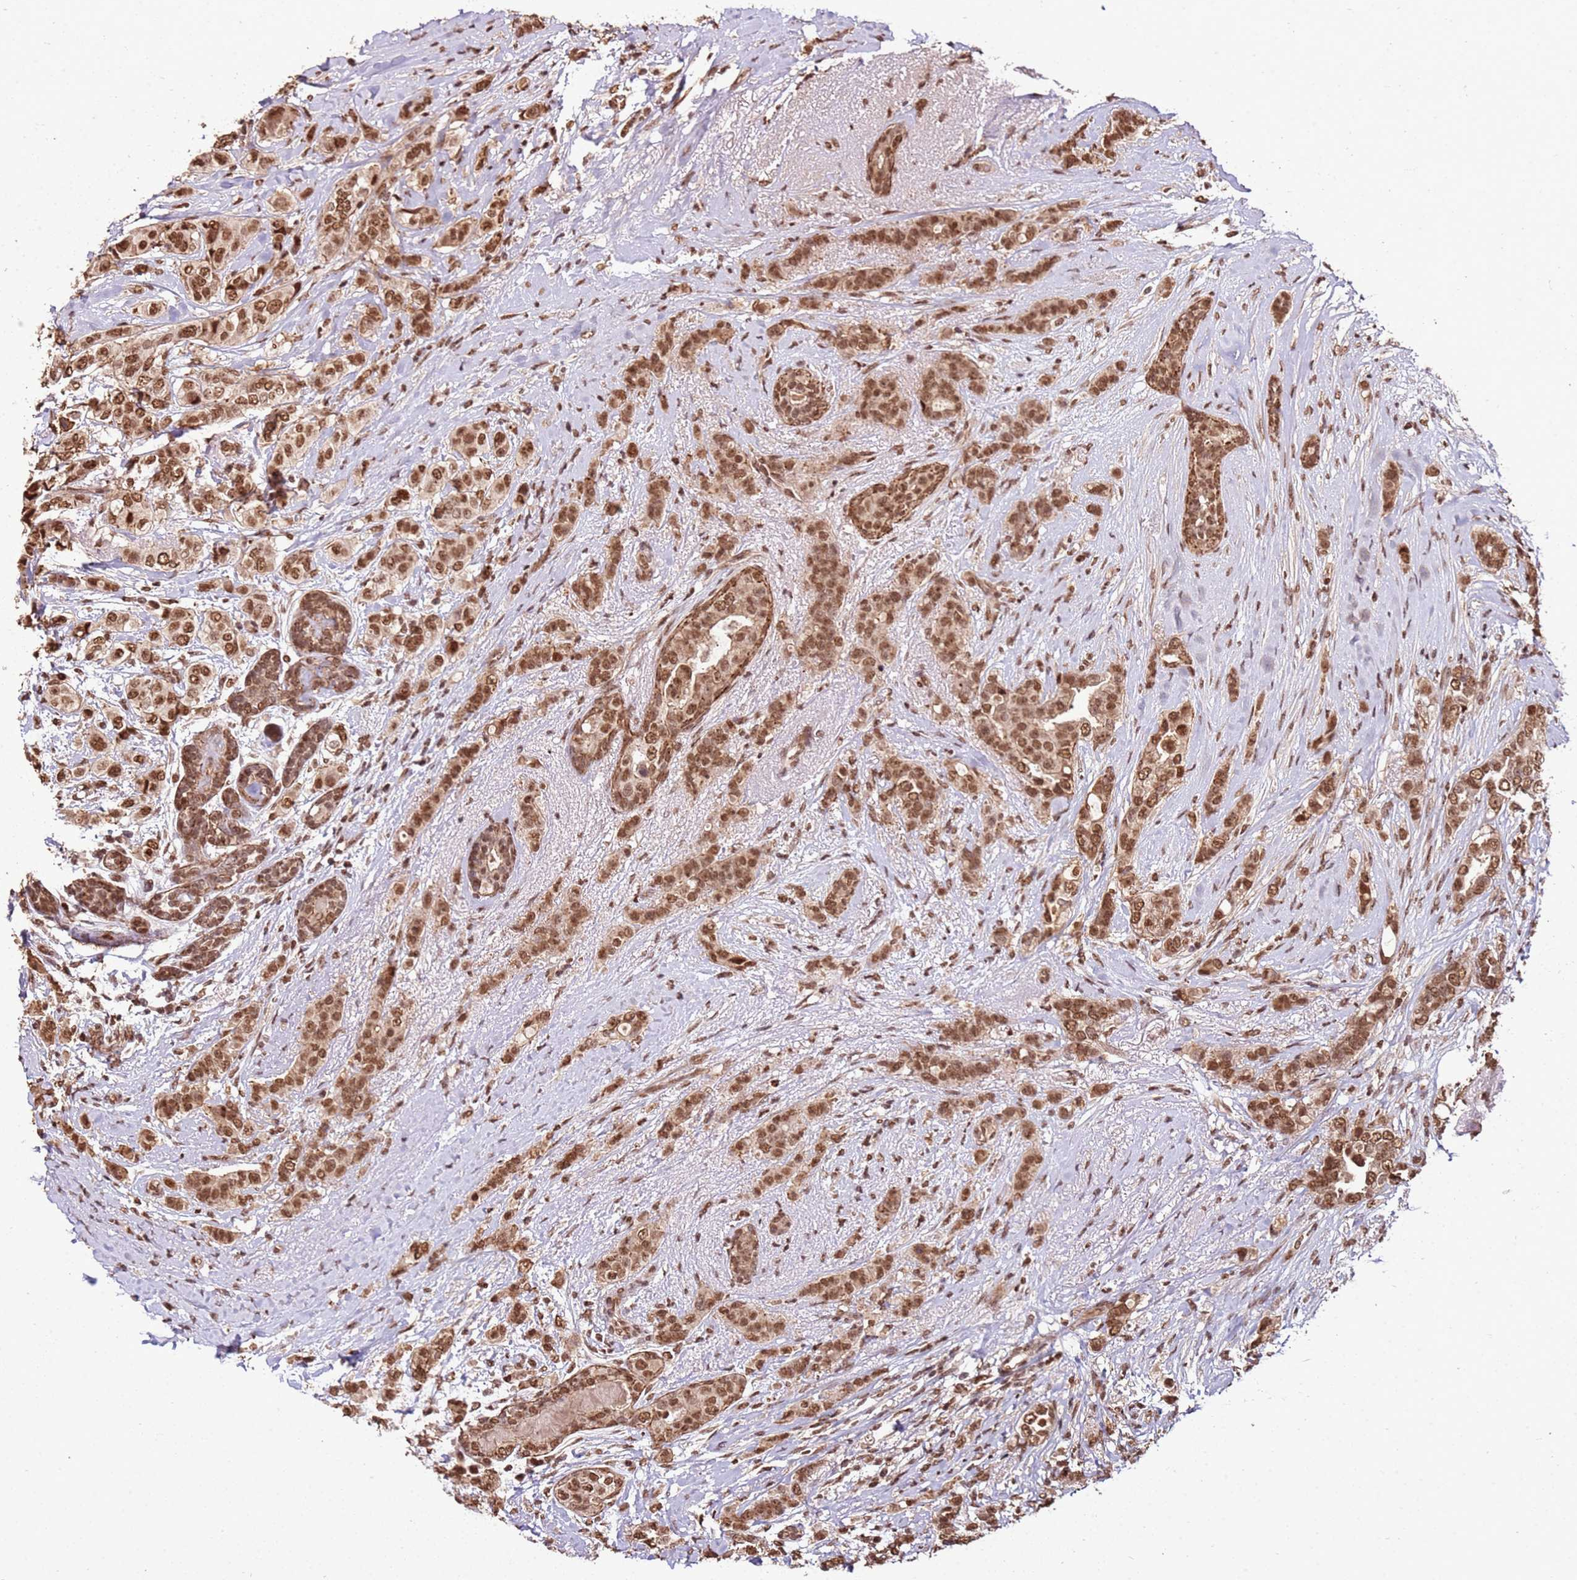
{"staining": {"intensity": "moderate", "quantity": ">75%", "location": "nuclear"}, "tissue": "breast cancer", "cell_type": "Tumor cells", "image_type": "cancer", "snomed": [{"axis": "morphology", "description": "Lobular carcinoma"}, {"axis": "topography", "description": "Breast"}], "caption": "Immunohistochemical staining of lobular carcinoma (breast) reveals medium levels of moderate nuclear protein staining in approximately >75% of tumor cells.", "gene": "ZBTB12", "patient": {"sex": "female", "age": 51}}